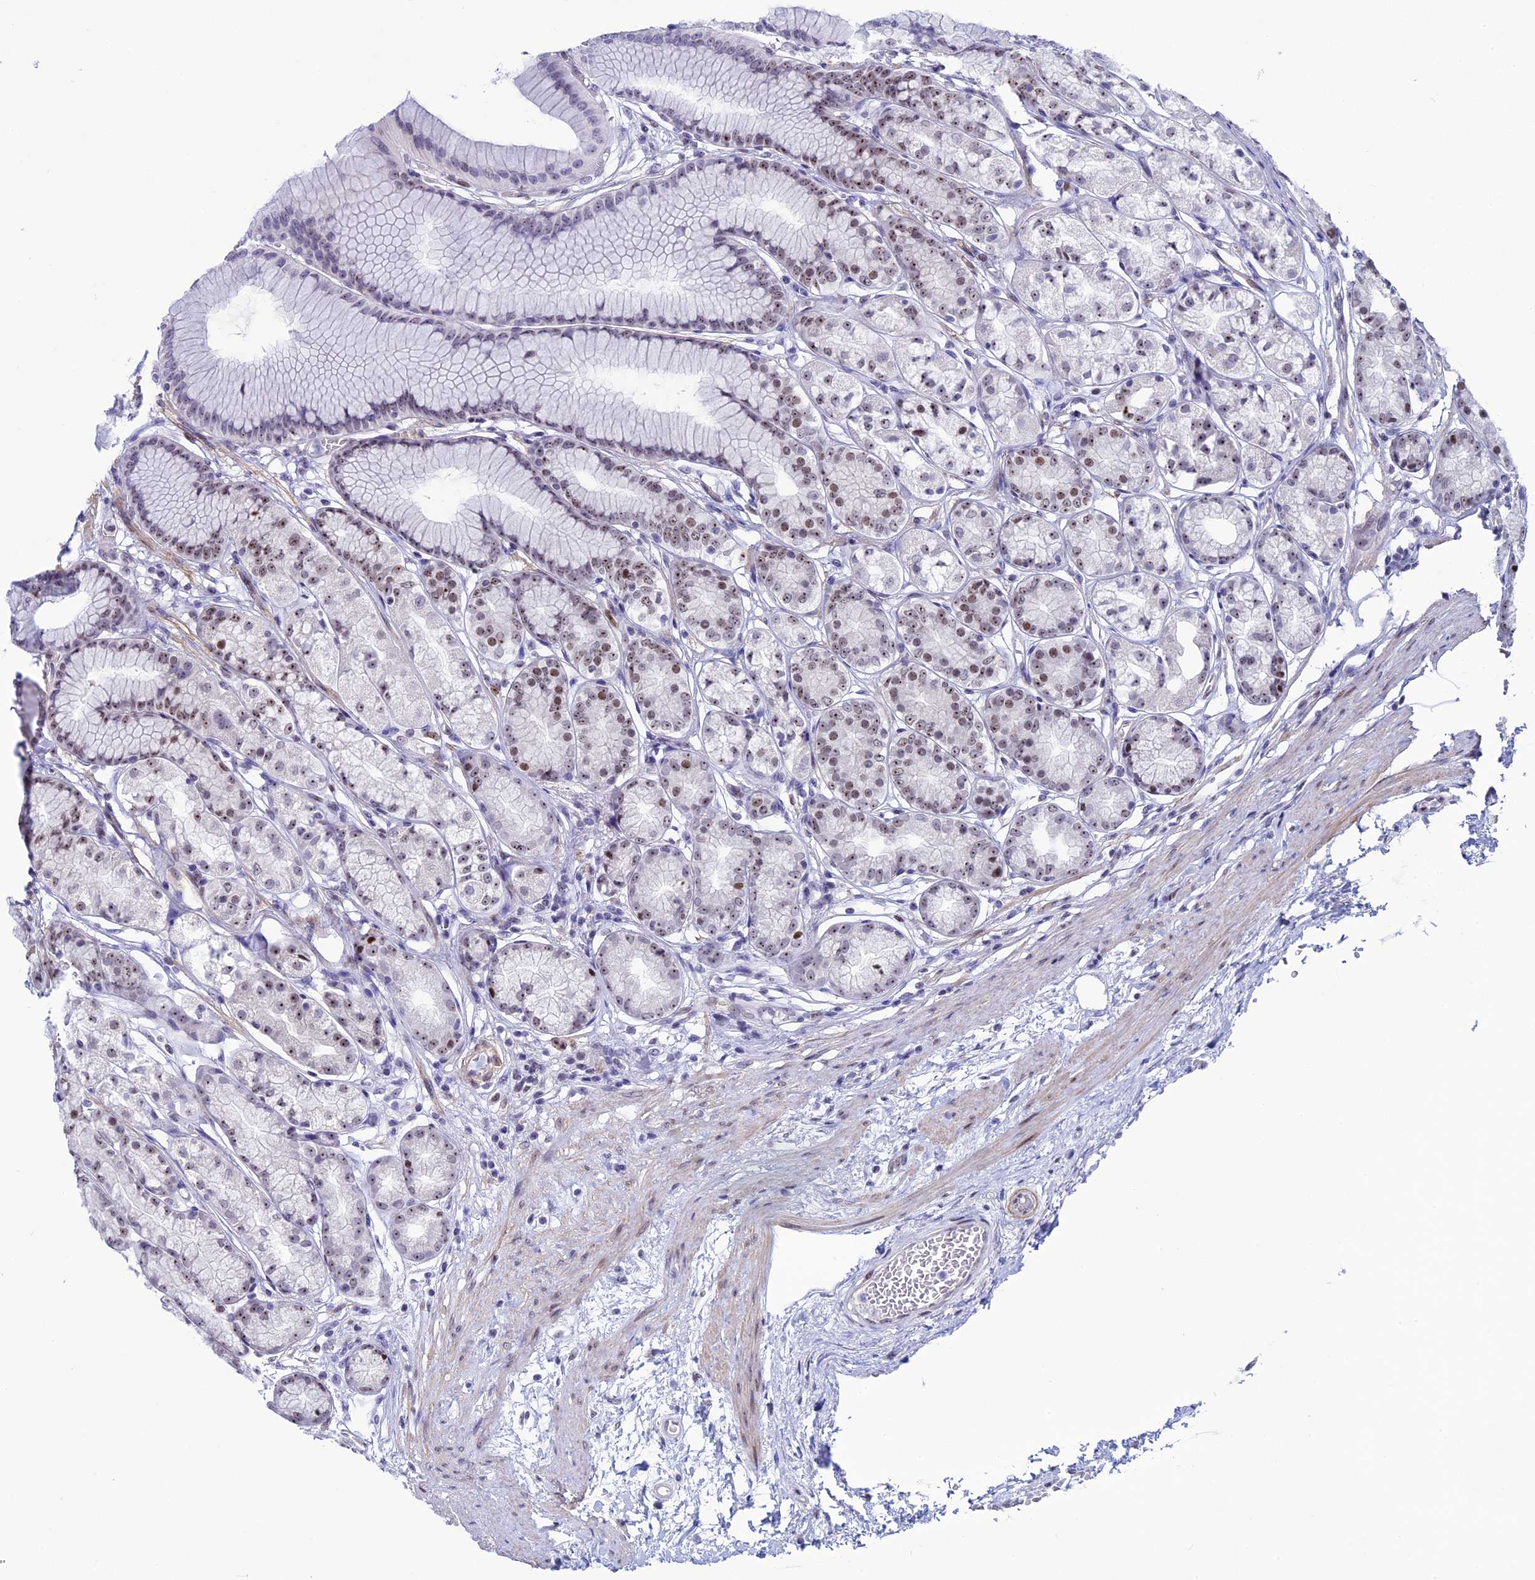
{"staining": {"intensity": "moderate", "quantity": "25%-75%", "location": "nuclear"}, "tissue": "stomach", "cell_type": "Glandular cells", "image_type": "normal", "snomed": [{"axis": "morphology", "description": "Normal tissue, NOS"}, {"axis": "morphology", "description": "Adenocarcinoma, NOS"}, {"axis": "morphology", "description": "Adenocarcinoma, High grade"}, {"axis": "topography", "description": "Stomach, upper"}, {"axis": "topography", "description": "Stomach"}], "caption": "Benign stomach exhibits moderate nuclear positivity in approximately 25%-75% of glandular cells The staining was performed using DAB to visualize the protein expression in brown, while the nuclei were stained in blue with hematoxylin (Magnification: 20x)..", "gene": "CCDC86", "patient": {"sex": "female", "age": 65}}